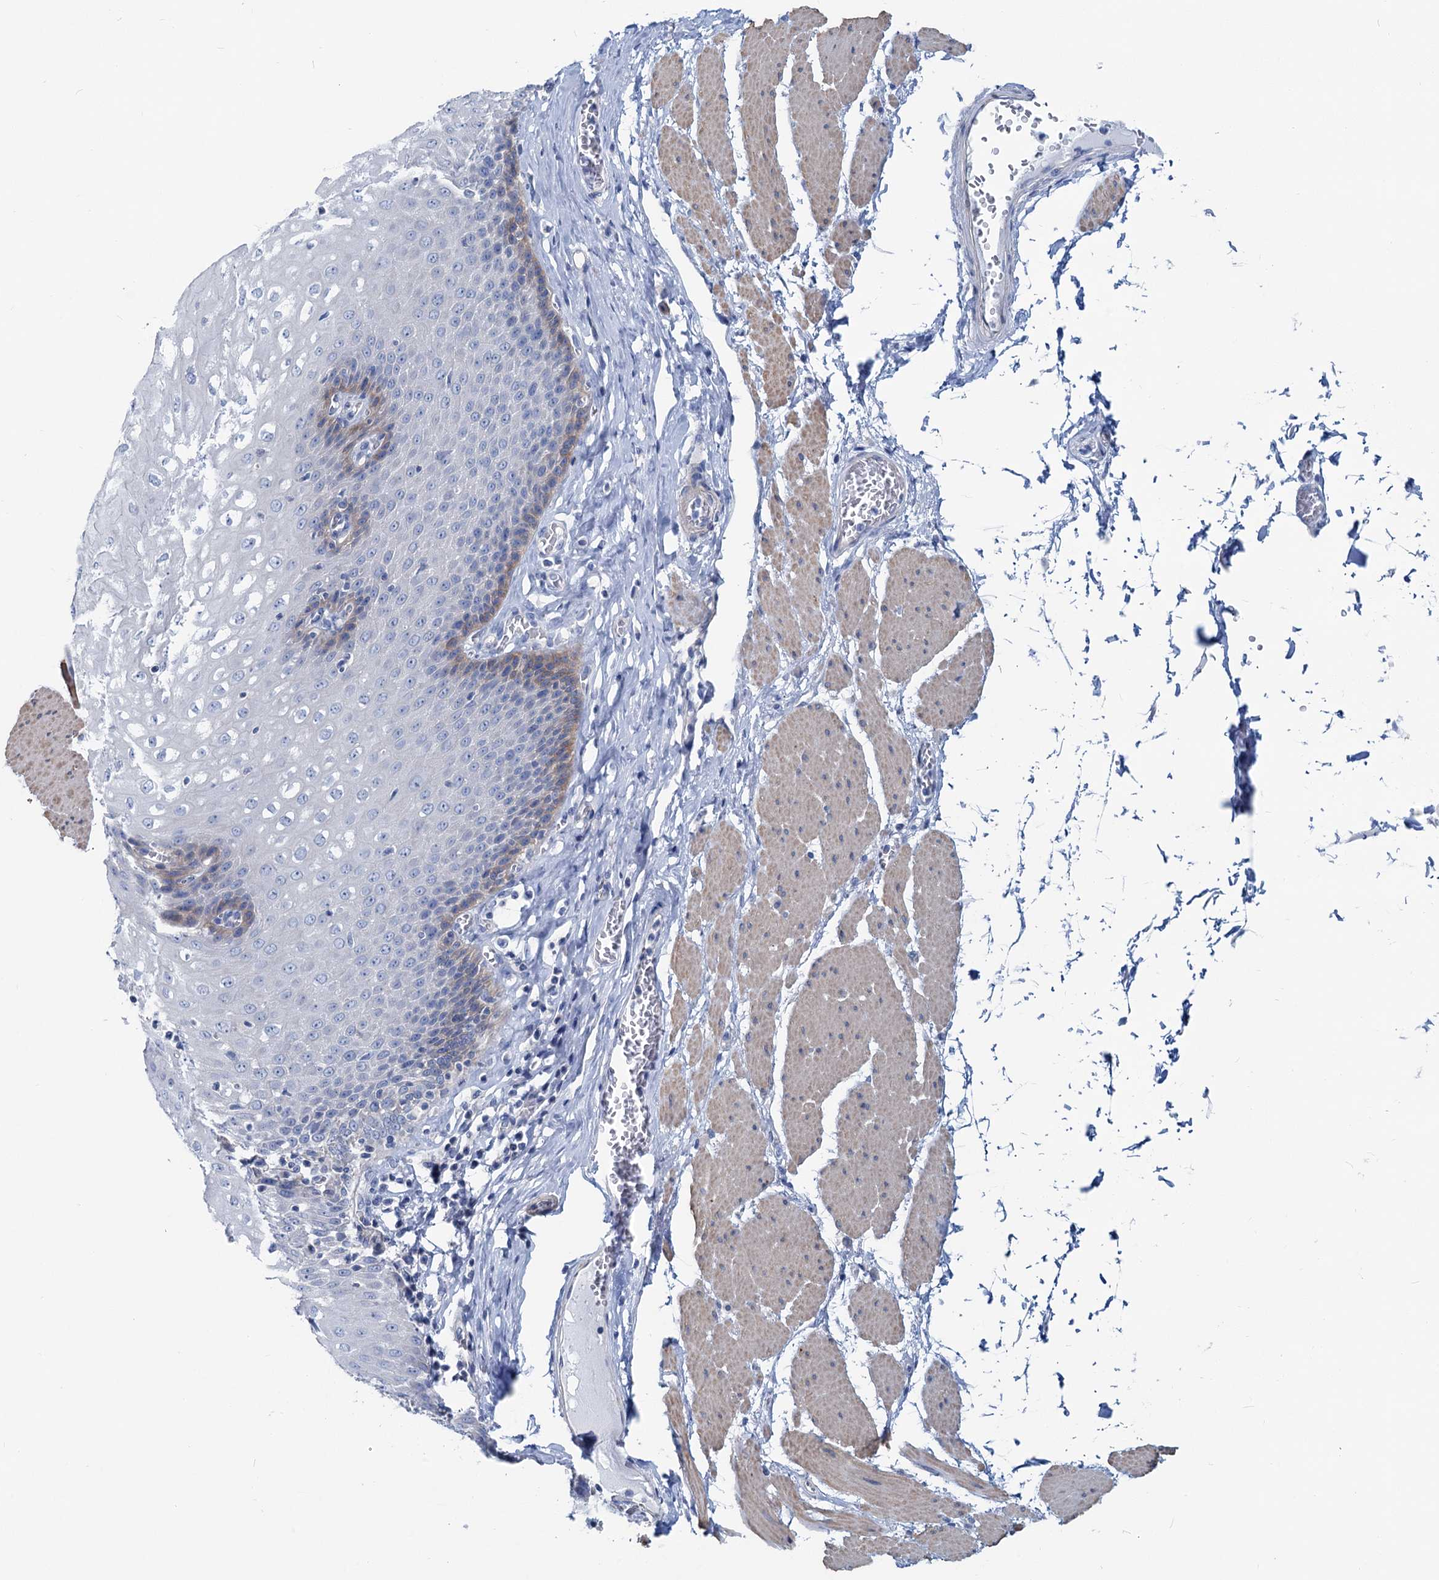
{"staining": {"intensity": "weak", "quantity": "<25%", "location": "cytoplasmic/membranous"}, "tissue": "esophagus", "cell_type": "Squamous epithelial cells", "image_type": "normal", "snomed": [{"axis": "morphology", "description": "Normal tissue, NOS"}, {"axis": "topography", "description": "Esophagus"}], "caption": "IHC image of benign esophagus: human esophagus stained with DAB demonstrates no significant protein staining in squamous epithelial cells. (Stains: DAB IHC with hematoxylin counter stain, Microscopy: brightfield microscopy at high magnification).", "gene": "SLC1A3", "patient": {"sex": "male", "age": 60}}